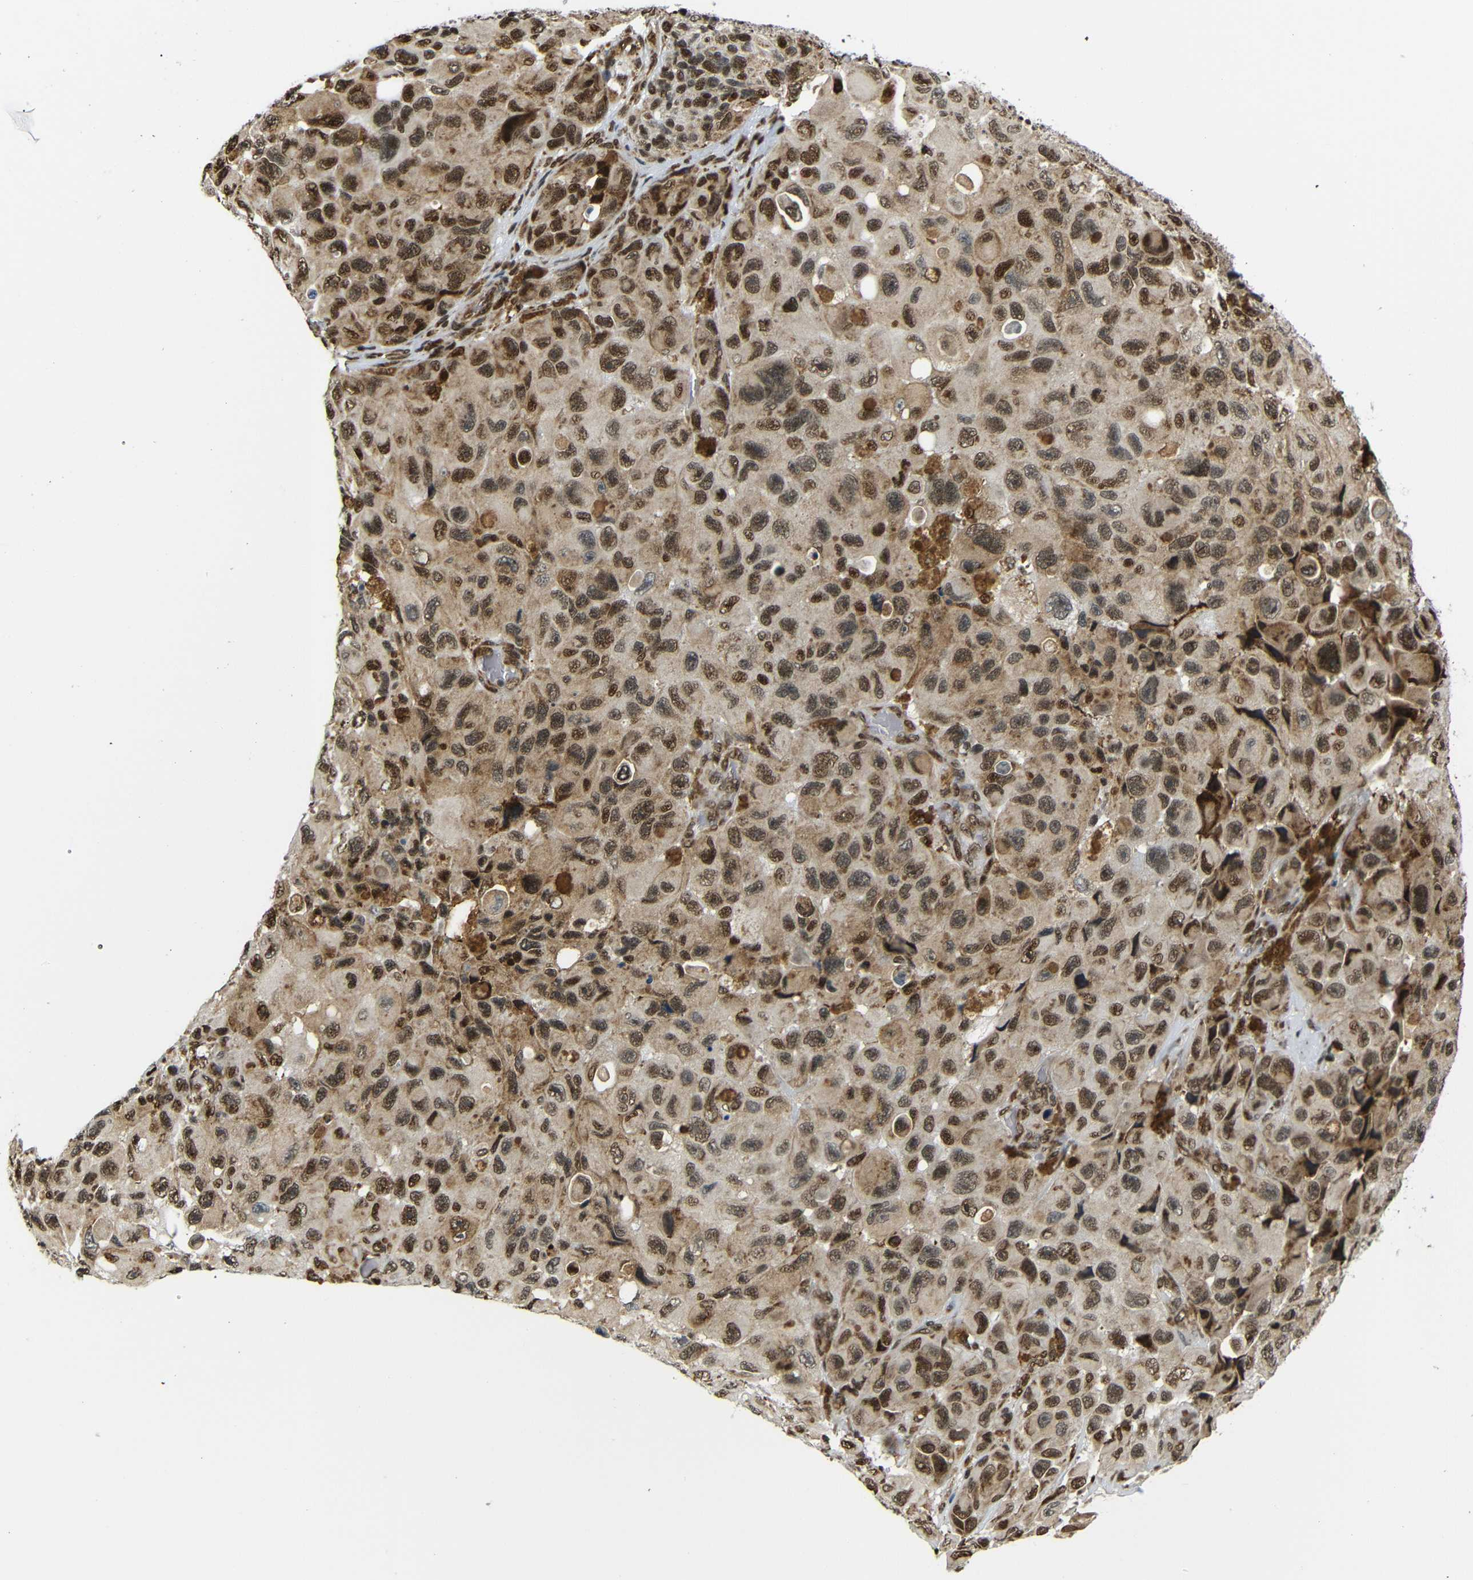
{"staining": {"intensity": "moderate", "quantity": ">75%", "location": "cytoplasmic/membranous,nuclear"}, "tissue": "melanoma", "cell_type": "Tumor cells", "image_type": "cancer", "snomed": [{"axis": "morphology", "description": "Malignant melanoma, NOS"}, {"axis": "topography", "description": "Skin"}], "caption": "There is medium levels of moderate cytoplasmic/membranous and nuclear expression in tumor cells of malignant melanoma, as demonstrated by immunohistochemical staining (brown color).", "gene": "SPCS2", "patient": {"sex": "female", "age": 73}}